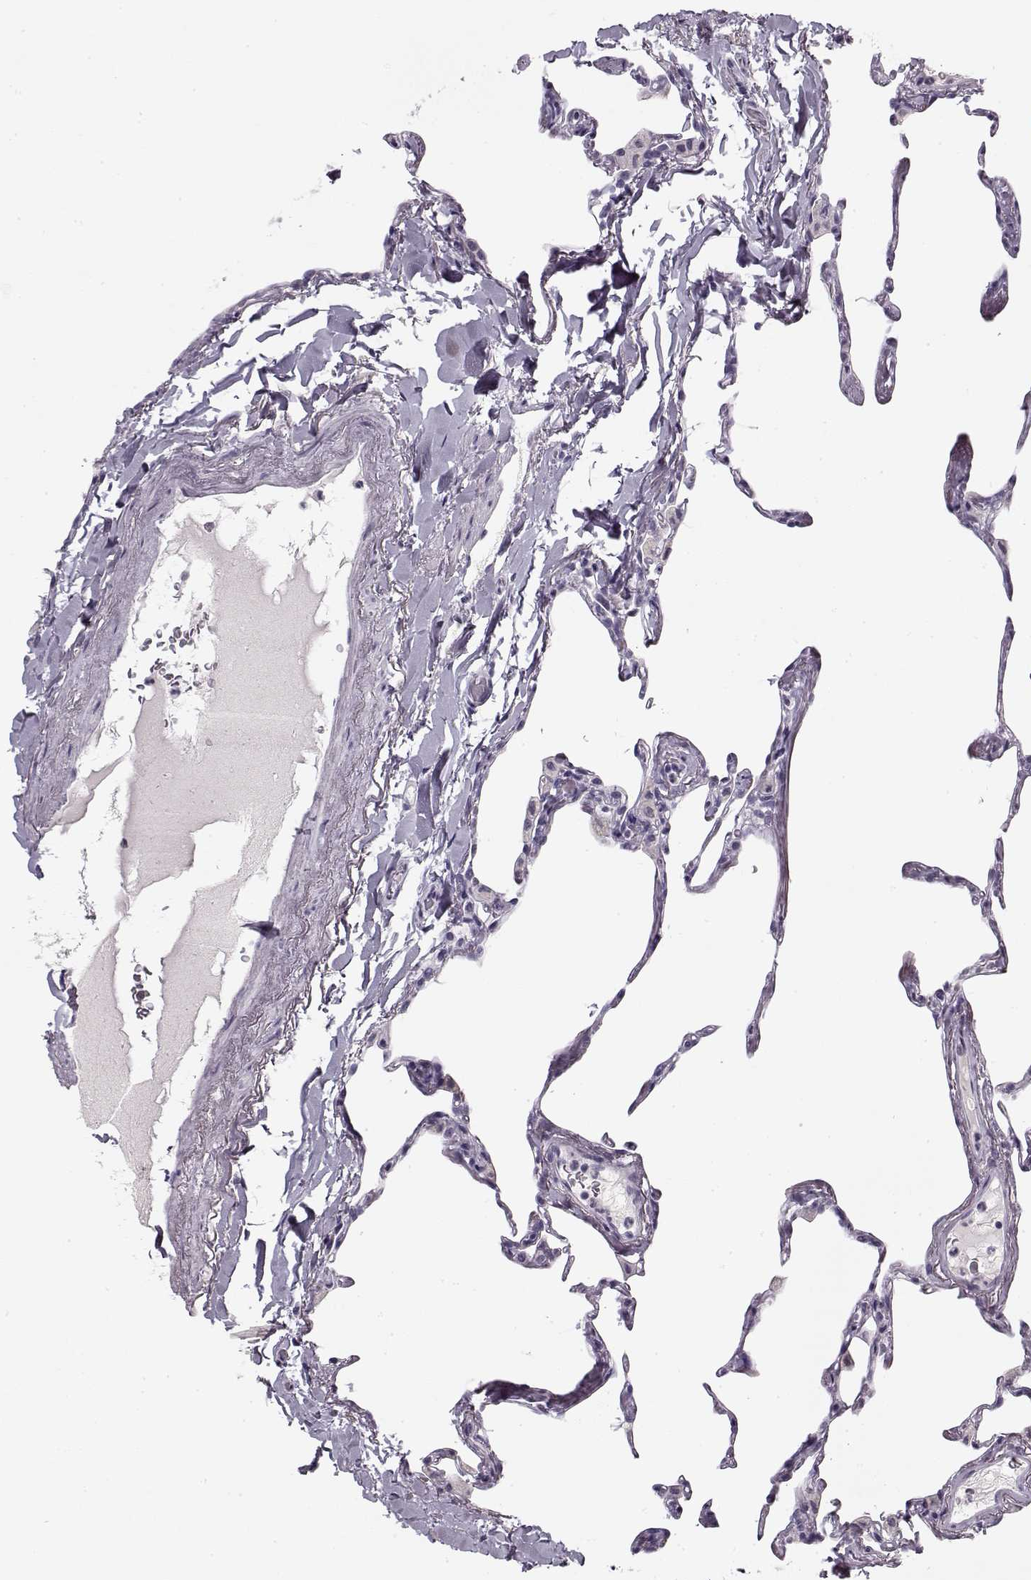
{"staining": {"intensity": "negative", "quantity": "none", "location": "none"}, "tissue": "lung", "cell_type": "Alveolar cells", "image_type": "normal", "snomed": [{"axis": "morphology", "description": "Normal tissue, NOS"}, {"axis": "topography", "description": "Lung"}], "caption": "A high-resolution photomicrograph shows immunohistochemistry staining of benign lung, which shows no significant expression in alveolar cells.", "gene": "PNMT", "patient": {"sex": "male", "age": 65}}